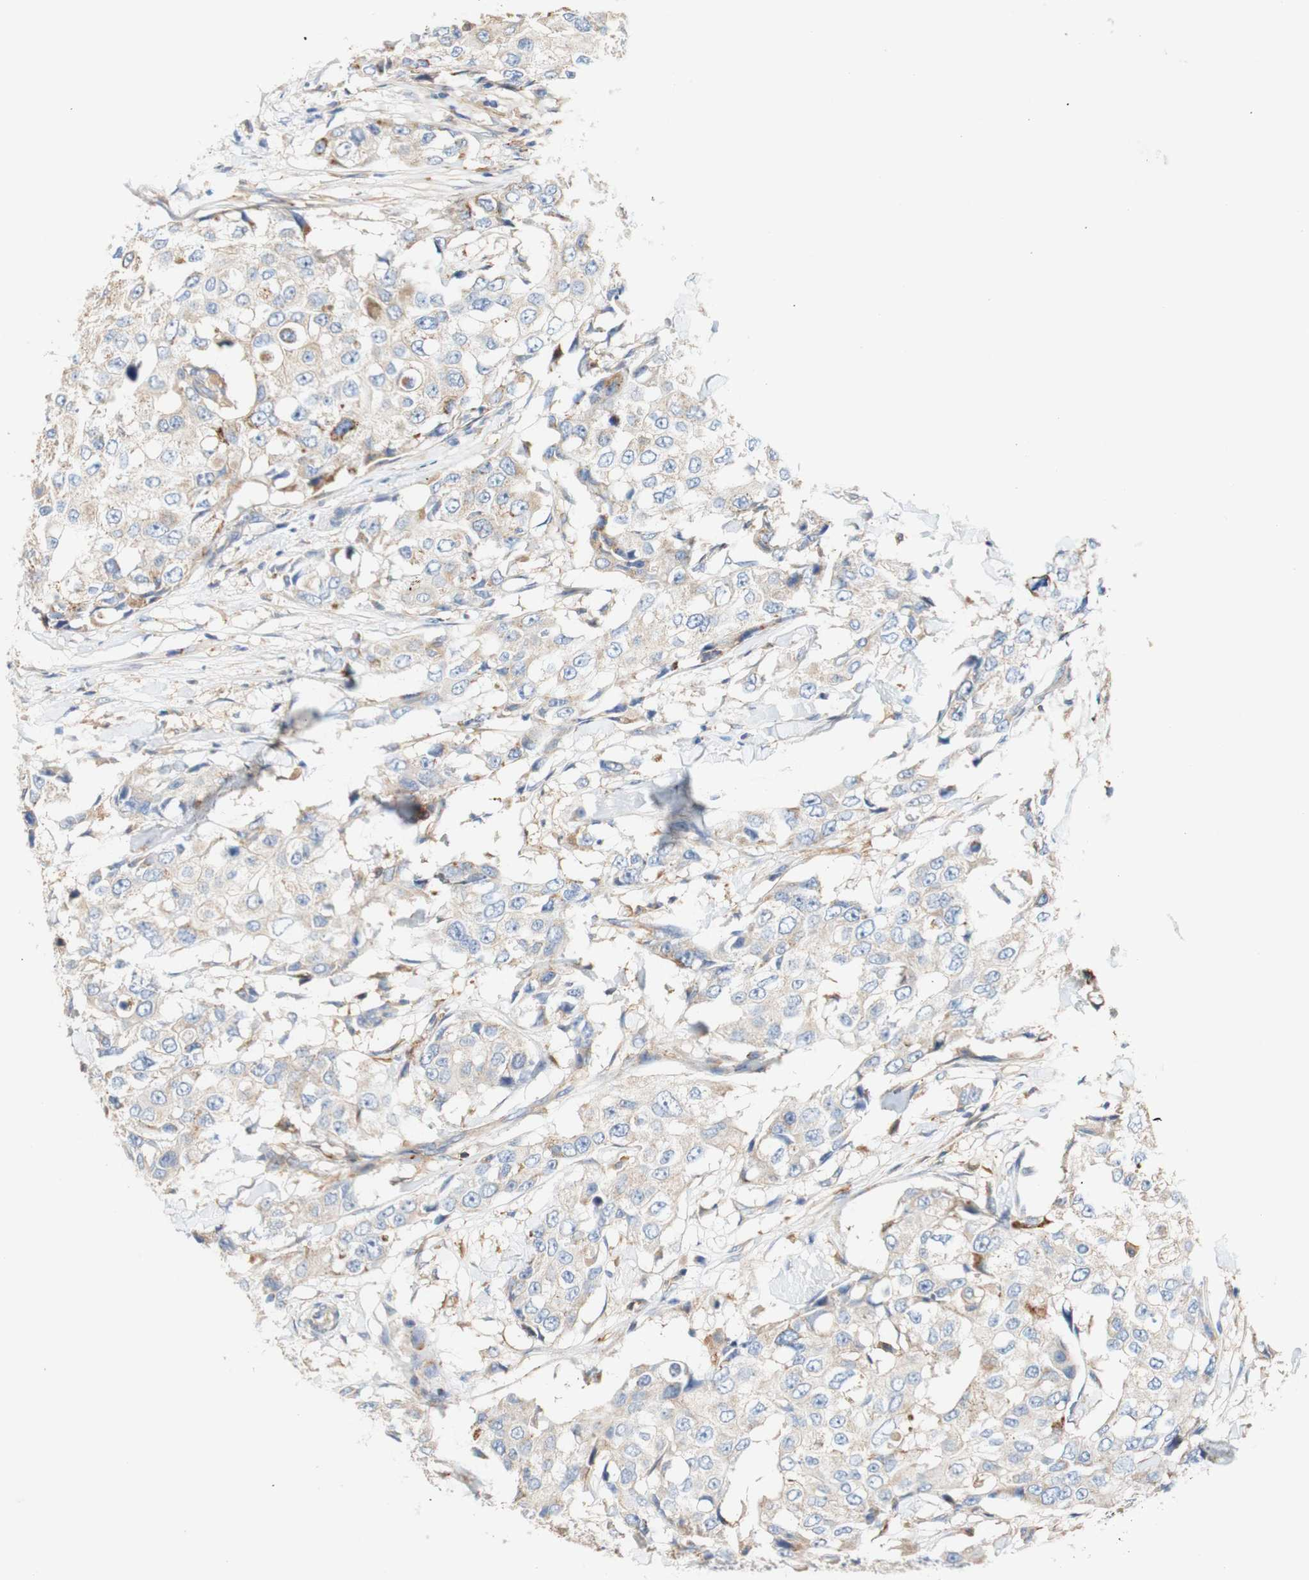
{"staining": {"intensity": "negative", "quantity": "none", "location": "none"}, "tissue": "breast cancer", "cell_type": "Tumor cells", "image_type": "cancer", "snomed": [{"axis": "morphology", "description": "Duct carcinoma"}, {"axis": "topography", "description": "Breast"}], "caption": "The micrograph displays no significant expression in tumor cells of invasive ductal carcinoma (breast).", "gene": "PCDH7", "patient": {"sex": "female", "age": 27}}